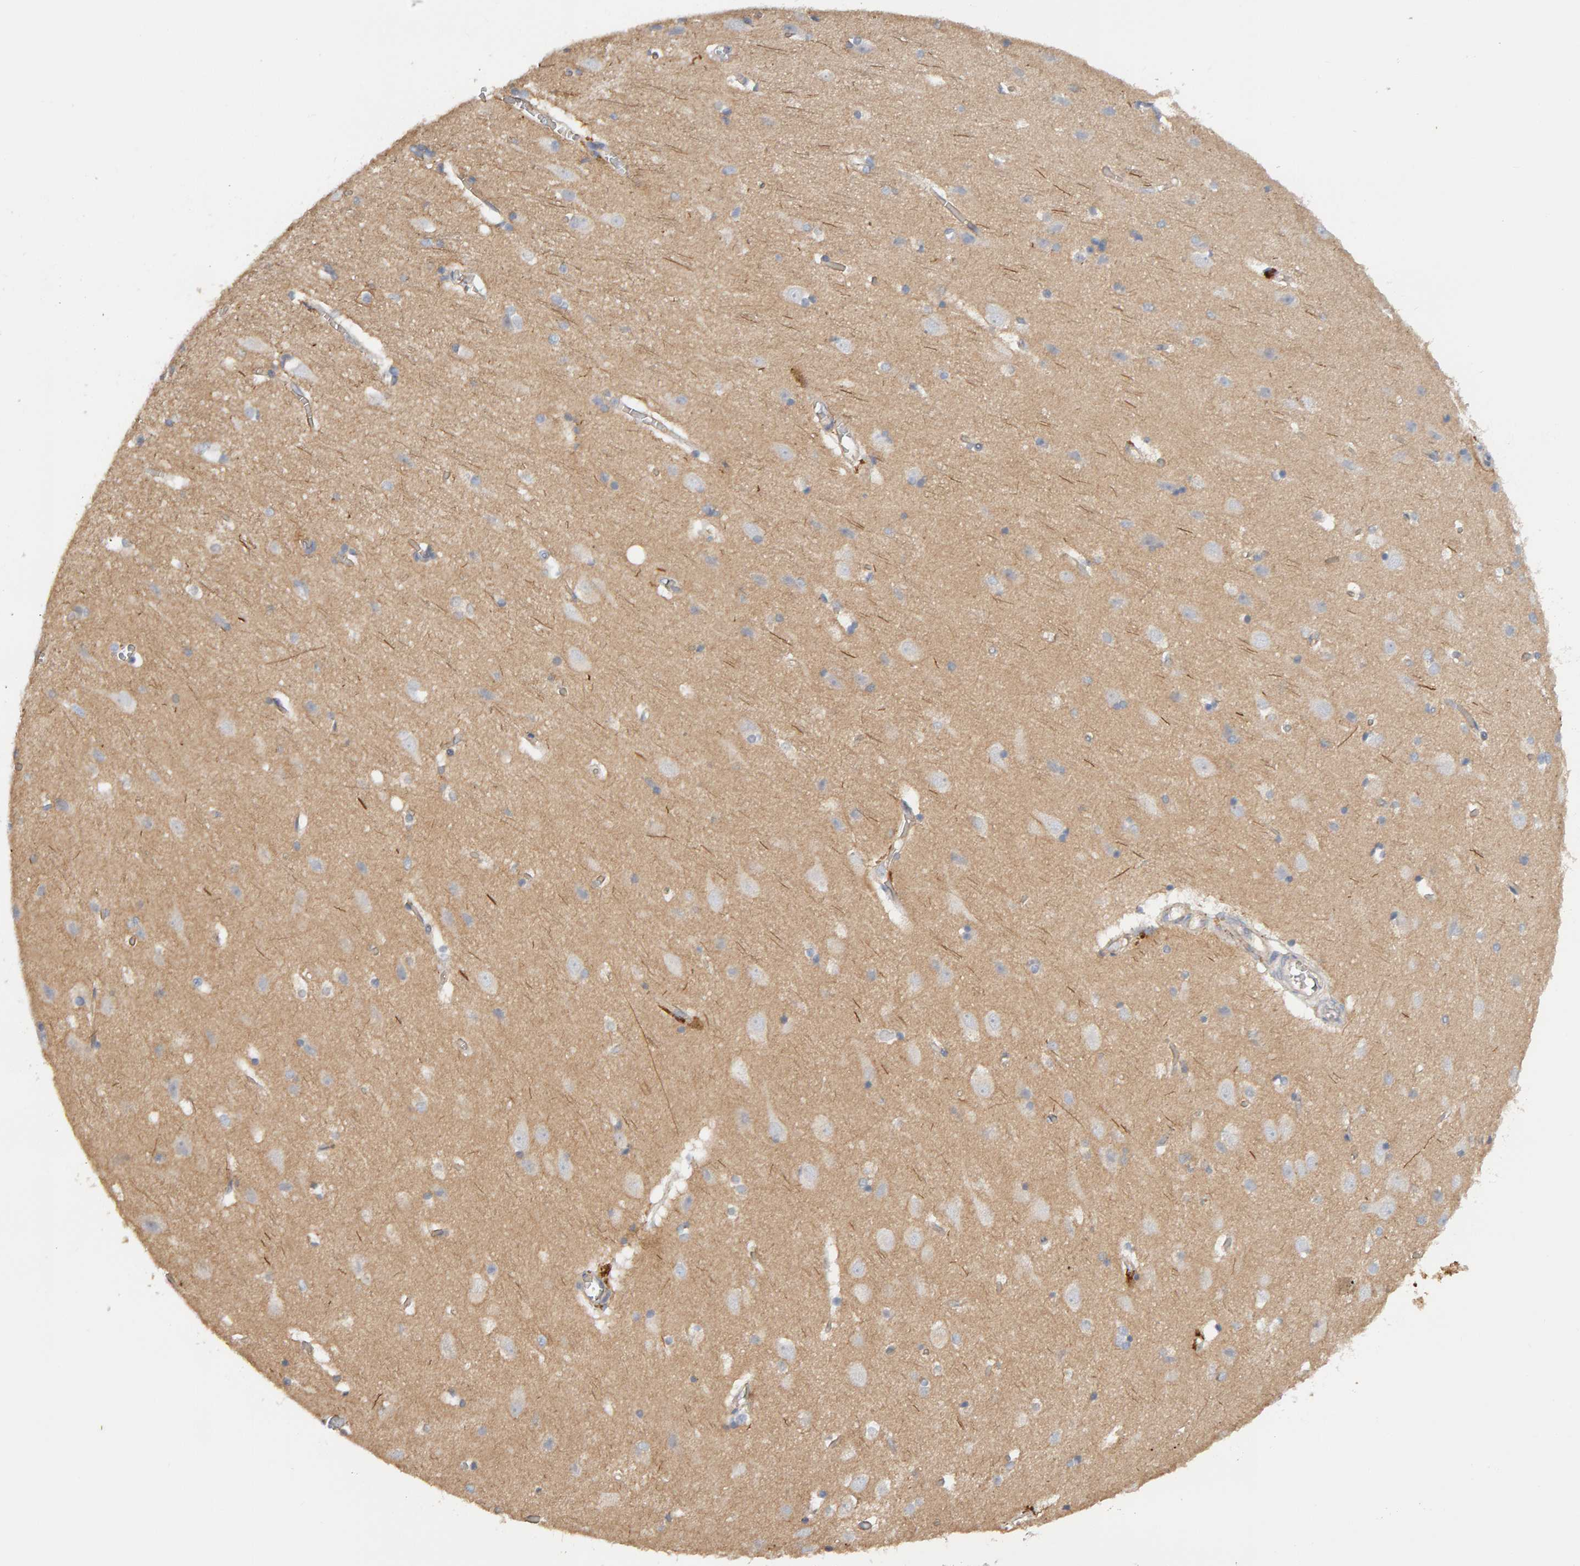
{"staining": {"intensity": "negative", "quantity": "none", "location": "none"}, "tissue": "cerebral cortex", "cell_type": "Endothelial cells", "image_type": "normal", "snomed": [{"axis": "morphology", "description": "Normal tissue, NOS"}, {"axis": "topography", "description": "Cerebral cortex"}], "caption": "A micrograph of human cerebral cortex is negative for staining in endothelial cells.", "gene": "PPP1R16A", "patient": {"sex": "male", "age": 54}}